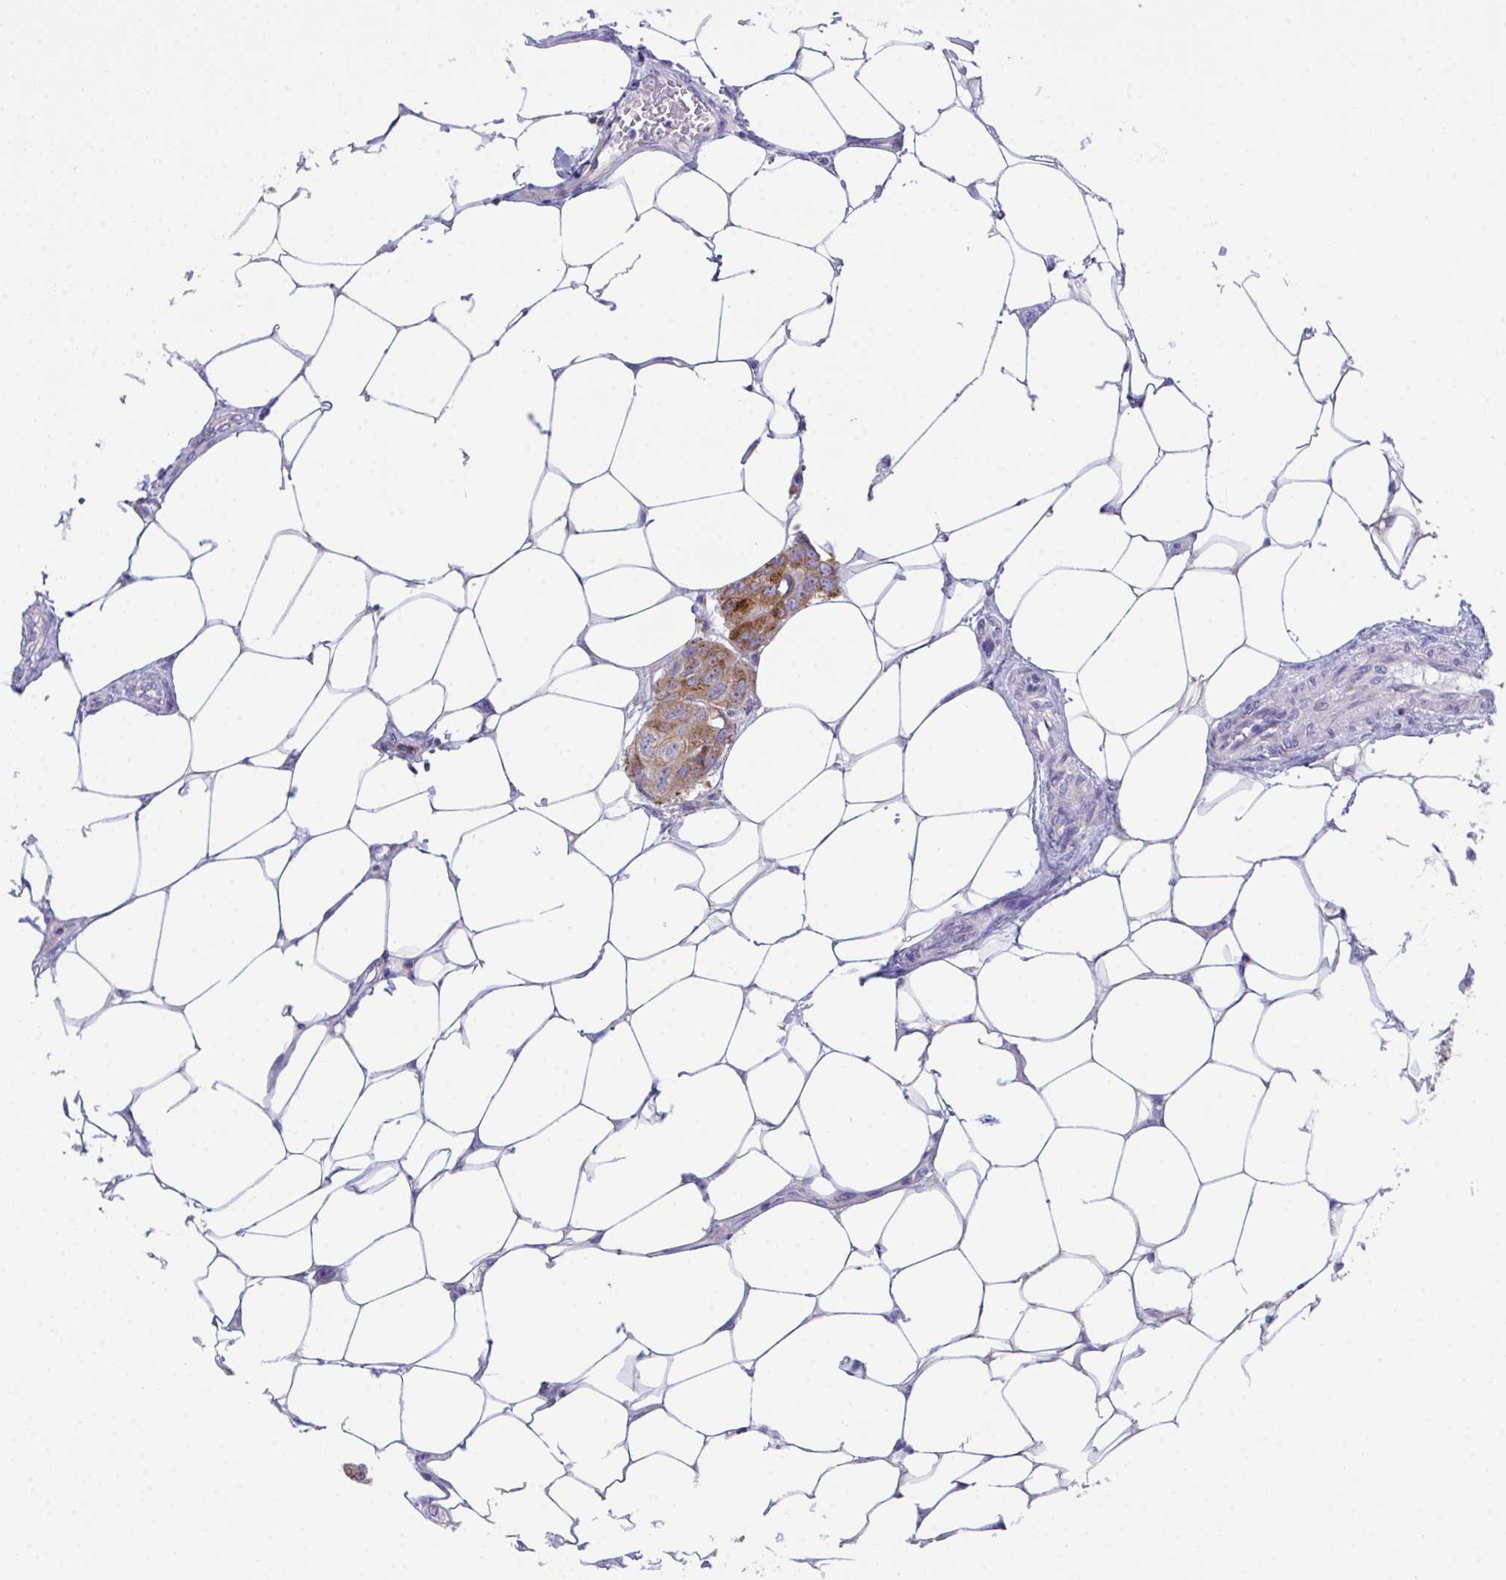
{"staining": {"intensity": "strong", "quantity": ">75%", "location": "cytoplasmic/membranous"}, "tissue": "breast cancer", "cell_type": "Tumor cells", "image_type": "cancer", "snomed": [{"axis": "morphology", "description": "Duct carcinoma"}, {"axis": "topography", "description": "Breast"}, {"axis": "topography", "description": "Lymph node"}], "caption": "This histopathology image shows immunohistochemistry staining of breast cancer (intraductal carcinoma), with high strong cytoplasmic/membranous positivity in about >75% of tumor cells.", "gene": "MIA3", "patient": {"sex": "female", "age": 80}}